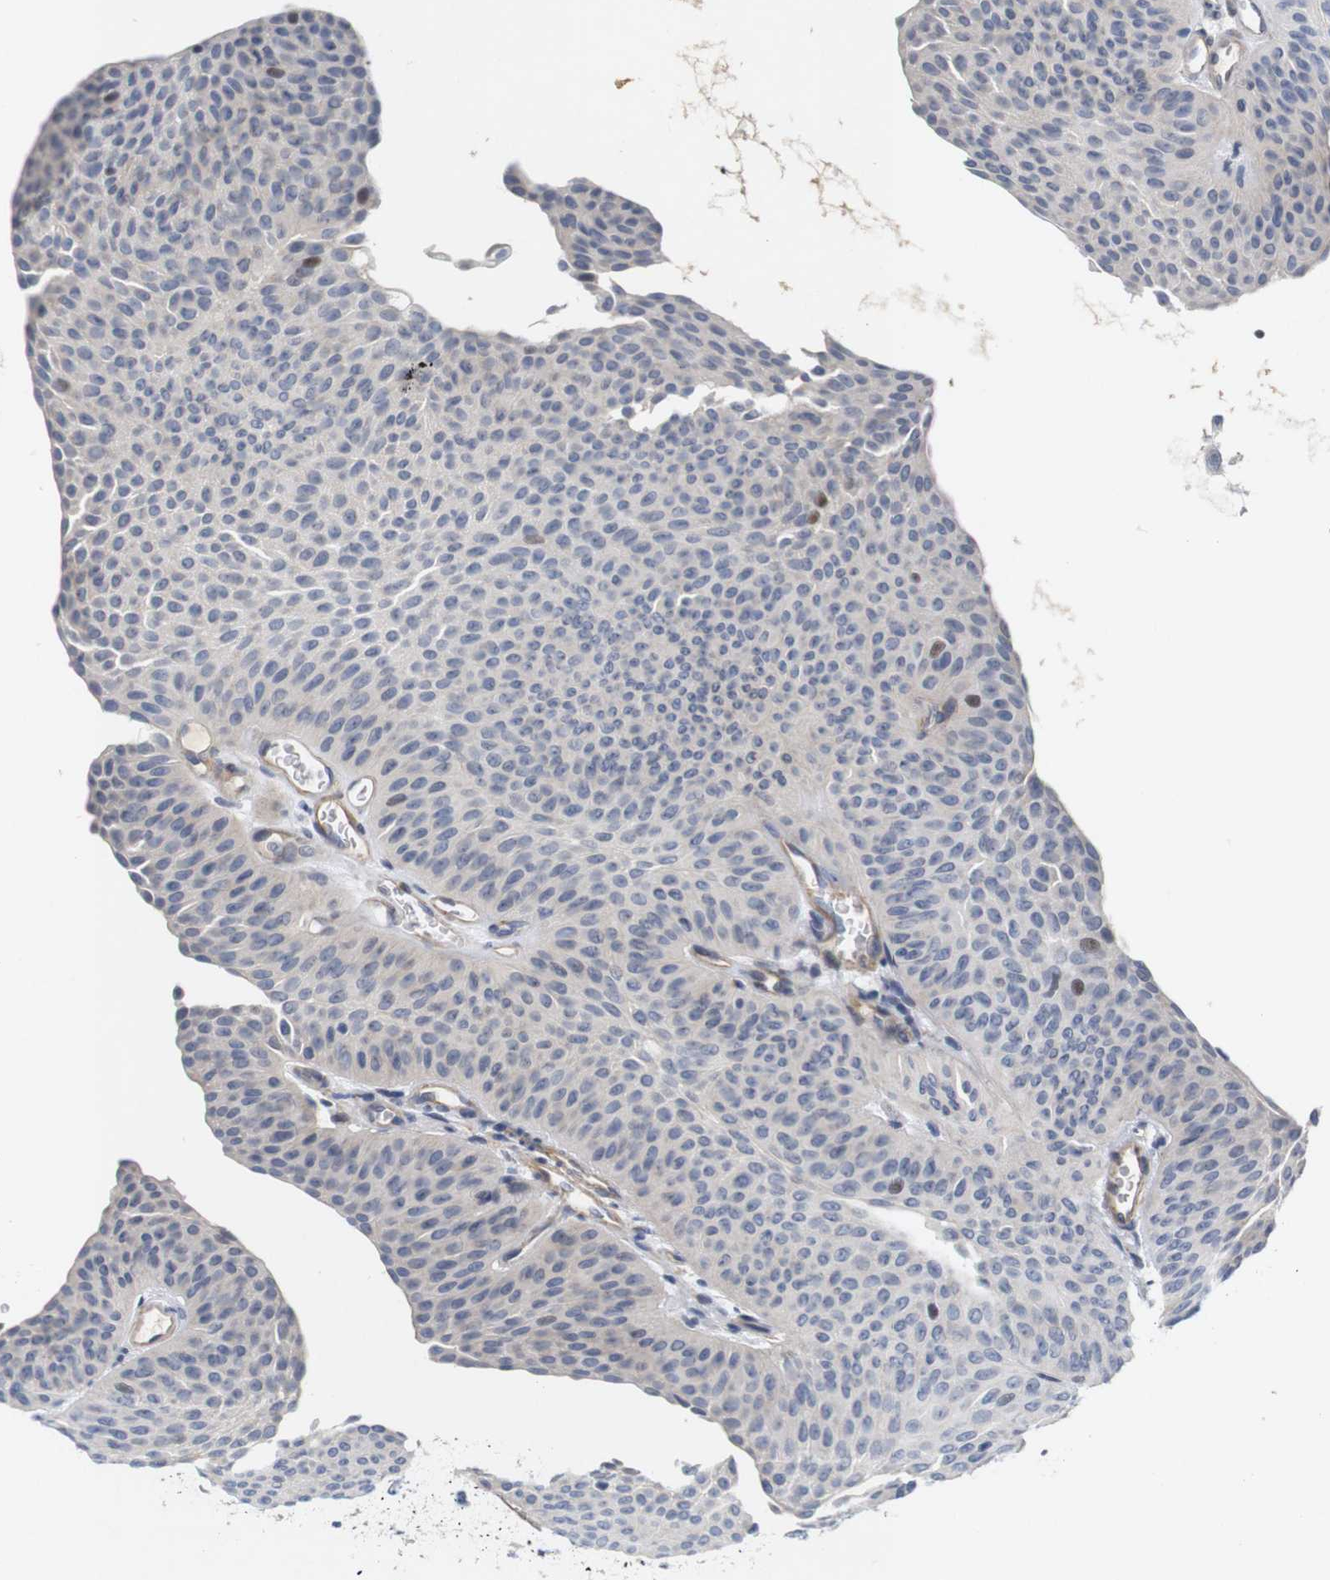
{"staining": {"intensity": "moderate", "quantity": "<25%", "location": "nuclear"}, "tissue": "urothelial cancer", "cell_type": "Tumor cells", "image_type": "cancer", "snomed": [{"axis": "morphology", "description": "Urothelial carcinoma, Low grade"}, {"axis": "topography", "description": "Urinary bladder"}], "caption": "Immunohistochemical staining of human urothelial cancer exhibits low levels of moderate nuclear staining in approximately <25% of tumor cells.", "gene": "CYB561", "patient": {"sex": "female", "age": 60}}